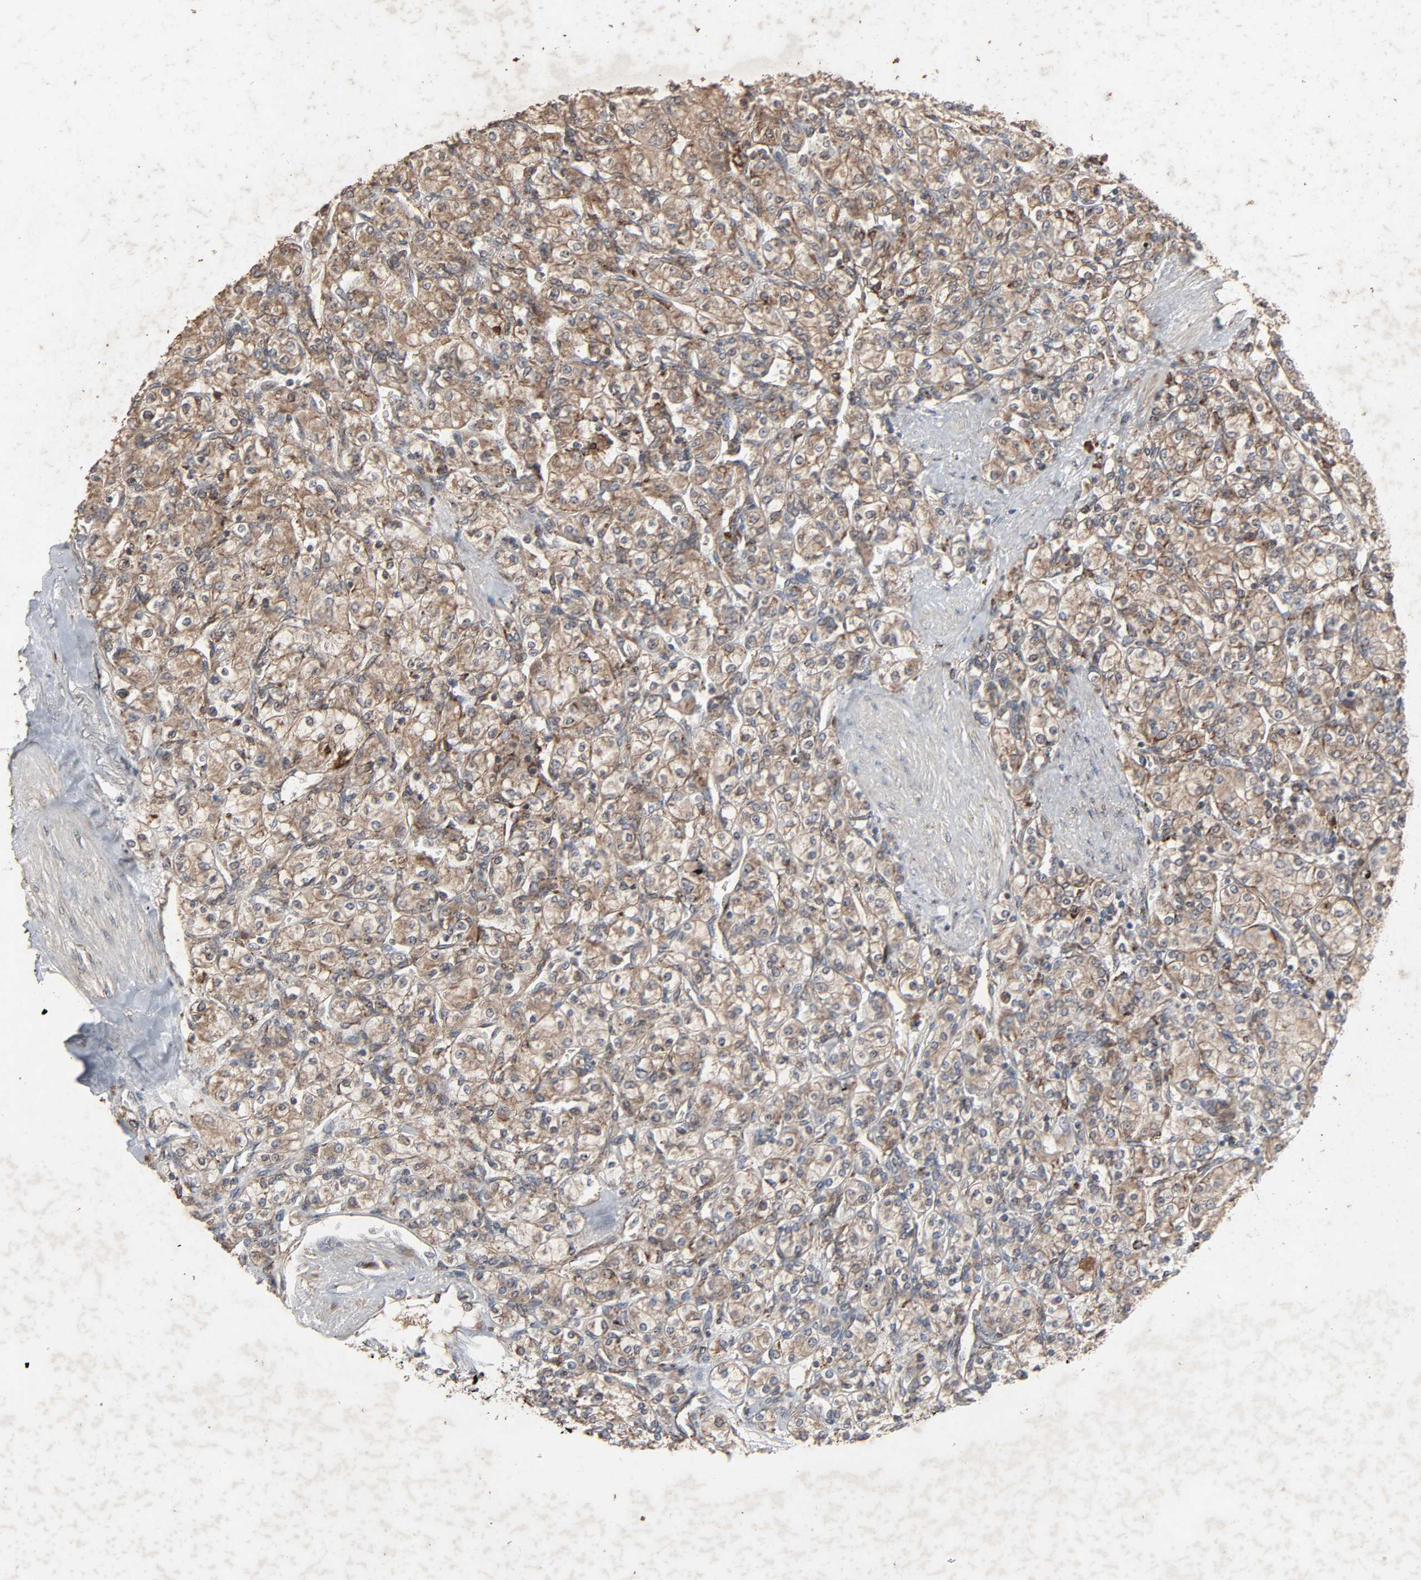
{"staining": {"intensity": "weak", "quantity": ">75%", "location": "cytoplasmic/membranous"}, "tissue": "renal cancer", "cell_type": "Tumor cells", "image_type": "cancer", "snomed": [{"axis": "morphology", "description": "Adenocarcinoma, NOS"}, {"axis": "topography", "description": "Kidney"}], "caption": "Human renal cancer stained with a brown dye shows weak cytoplasmic/membranous positive positivity in approximately >75% of tumor cells.", "gene": "ADCY4", "patient": {"sex": "male", "age": 77}}